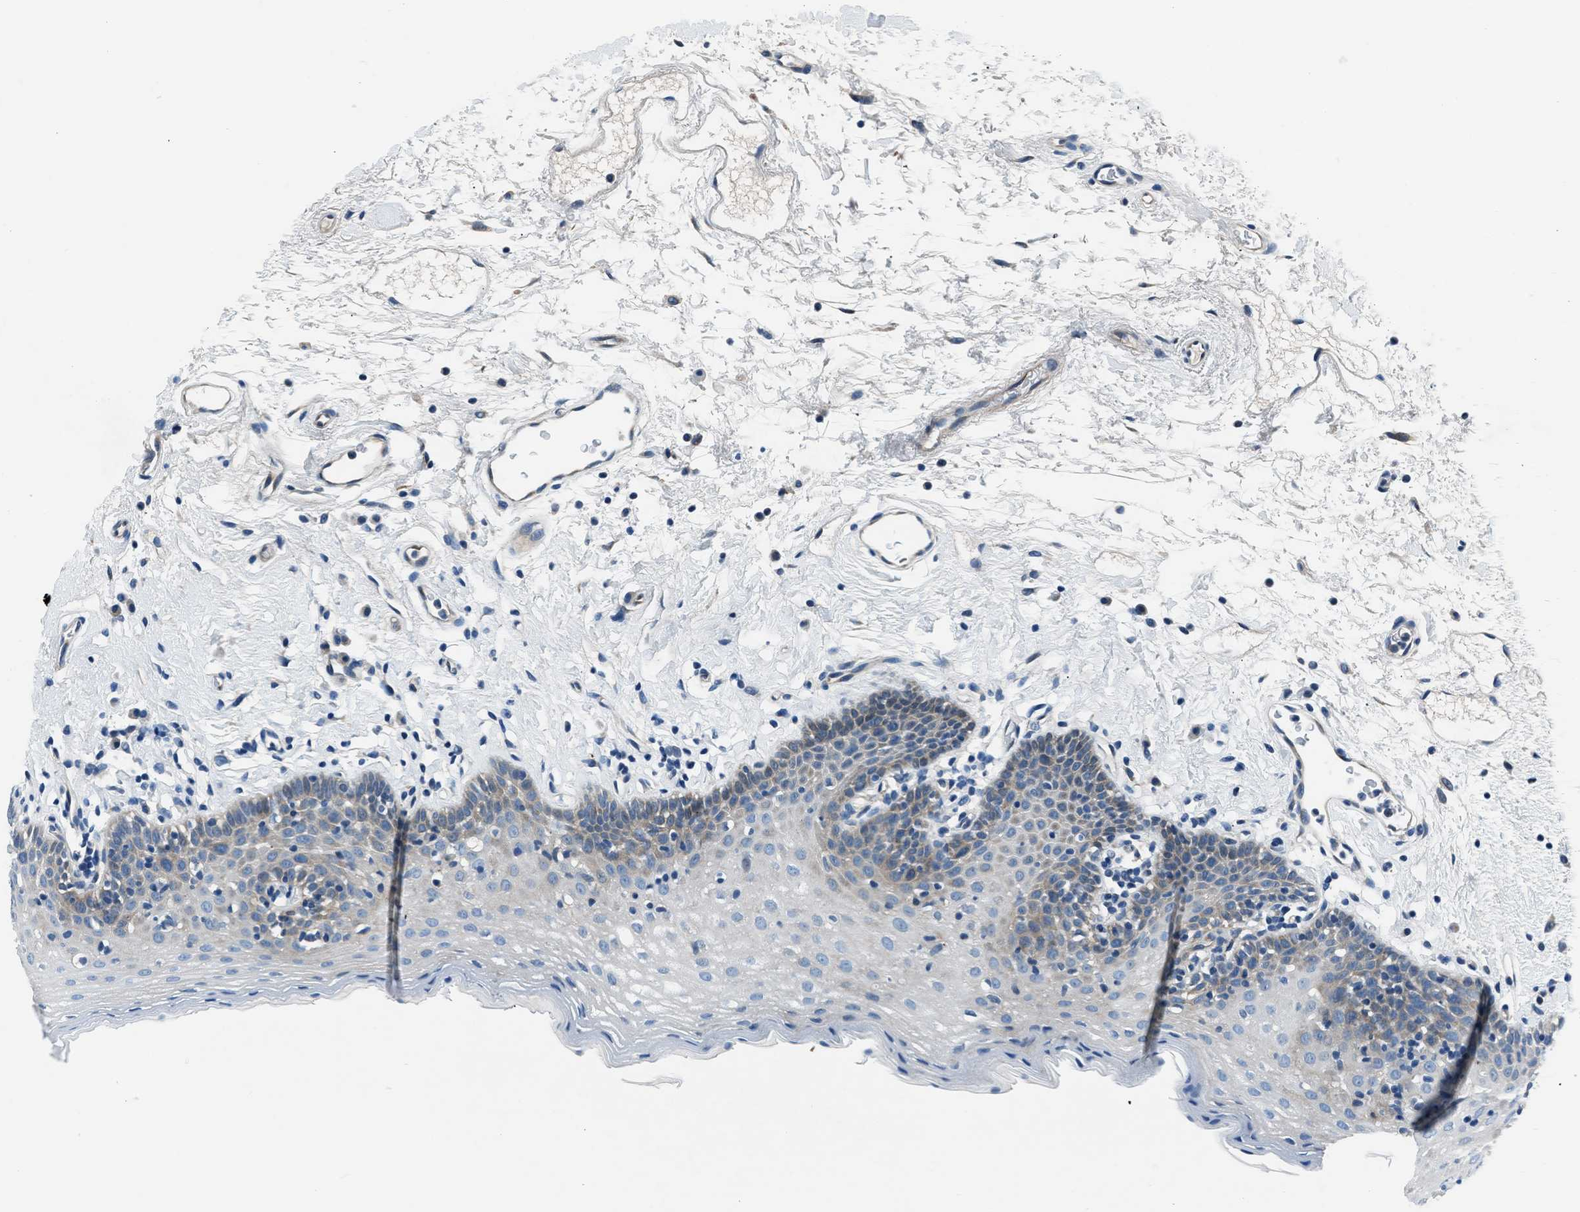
{"staining": {"intensity": "weak", "quantity": "<25%", "location": "cytoplasmic/membranous"}, "tissue": "oral mucosa", "cell_type": "Squamous epithelial cells", "image_type": "normal", "snomed": [{"axis": "morphology", "description": "Normal tissue, NOS"}, {"axis": "topography", "description": "Oral tissue"}], "caption": "Histopathology image shows no protein expression in squamous epithelial cells of benign oral mucosa. (Immunohistochemistry, brightfield microscopy, high magnification).", "gene": "SLC38A6", "patient": {"sex": "male", "age": 66}}